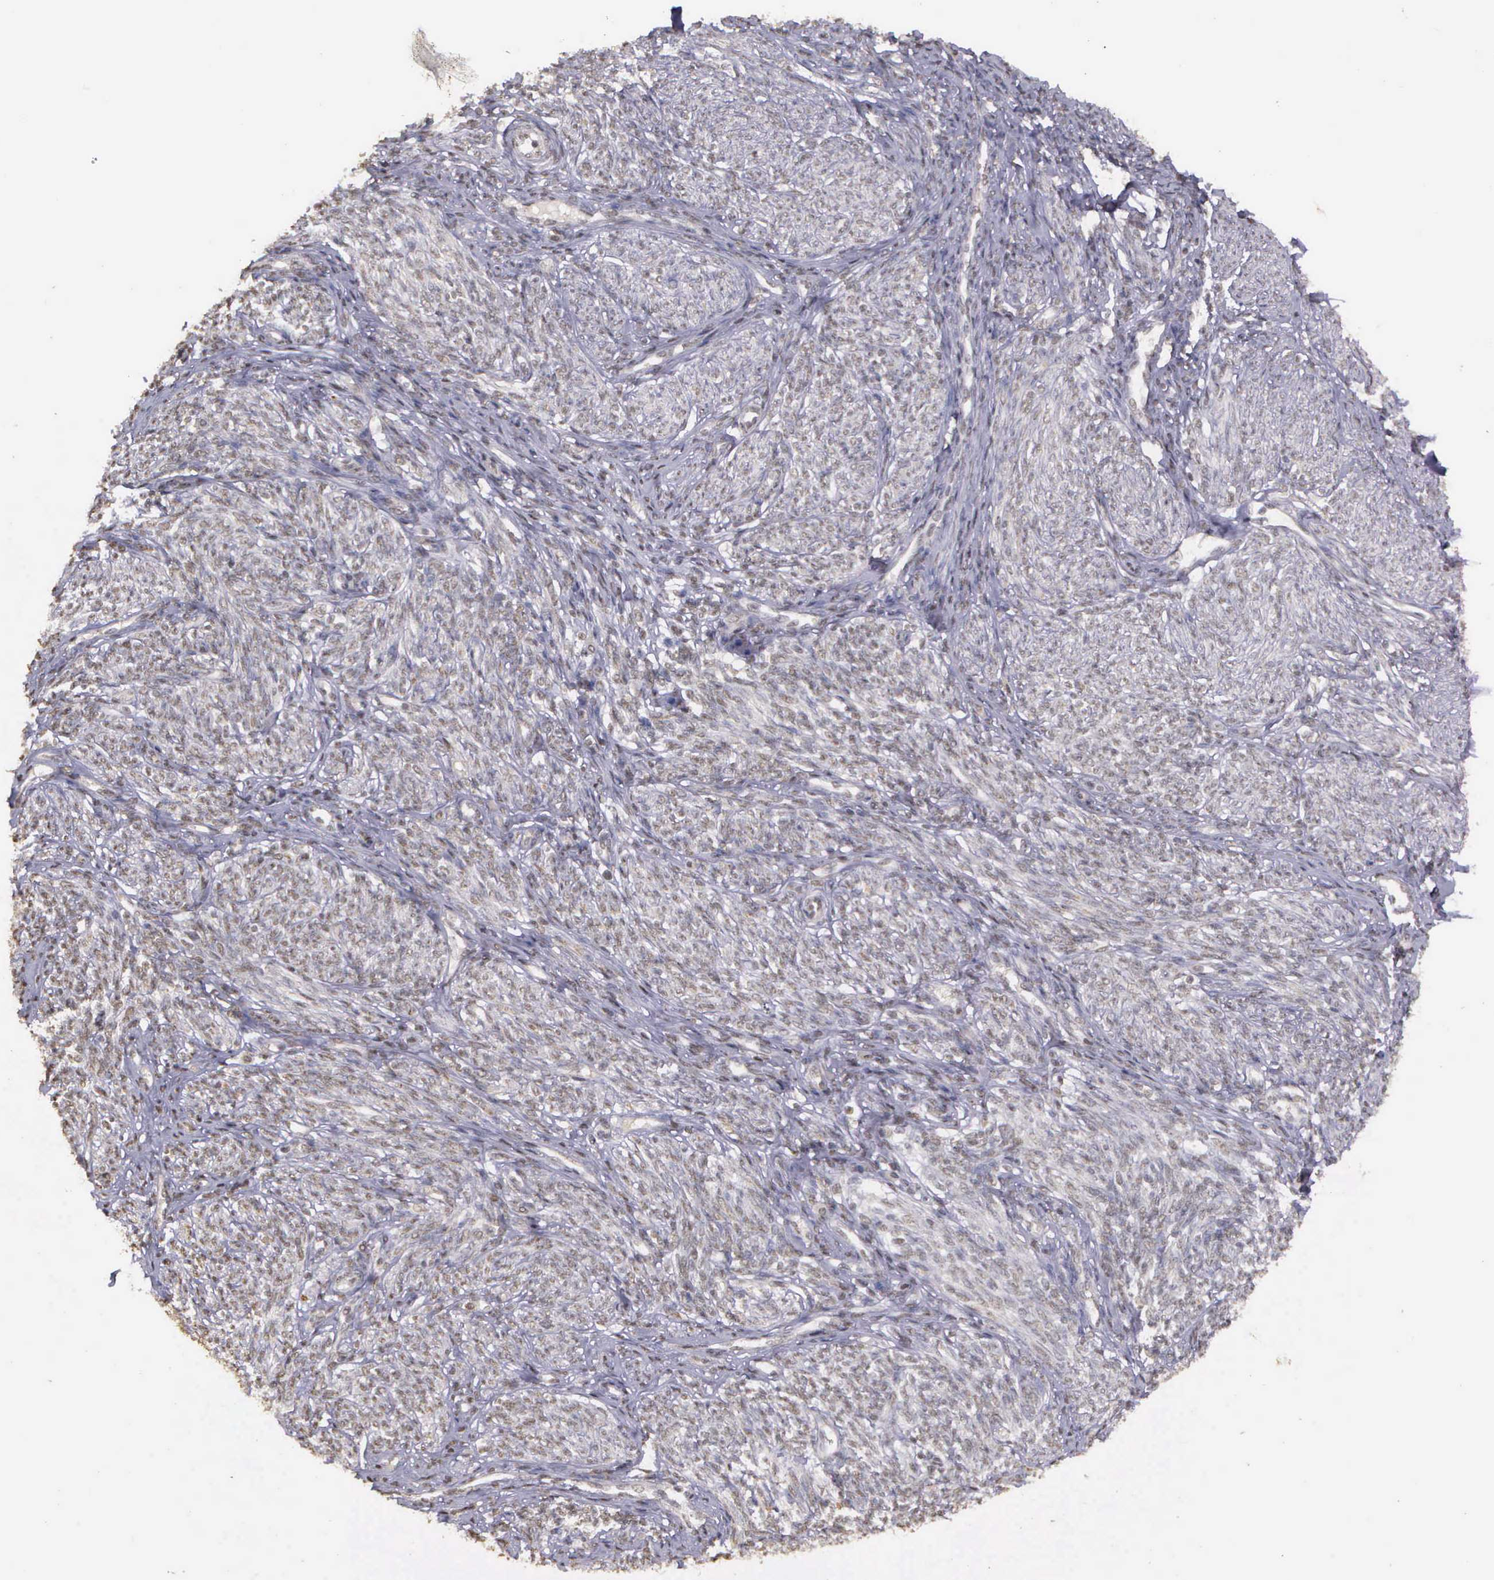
{"staining": {"intensity": "negative", "quantity": "none", "location": "none"}, "tissue": "endometrium", "cell_type": "Cells in endometrial stroma", "image_type": "normal", "snomed": [{"axis": "morphology", "description": "Normal tissue, NOS"}, {"axis": "topography", "description": "Endometrium"}], "caption": "A photomicrograph of human endometrium is negative for staining in cells in endometrial stroma. (DAB immunohistochemistry (IHC) visualized using brightfield microscopy, high magnification).", "gene": "ARMCX5", "patient": {"sex": "female", "age": 82}}